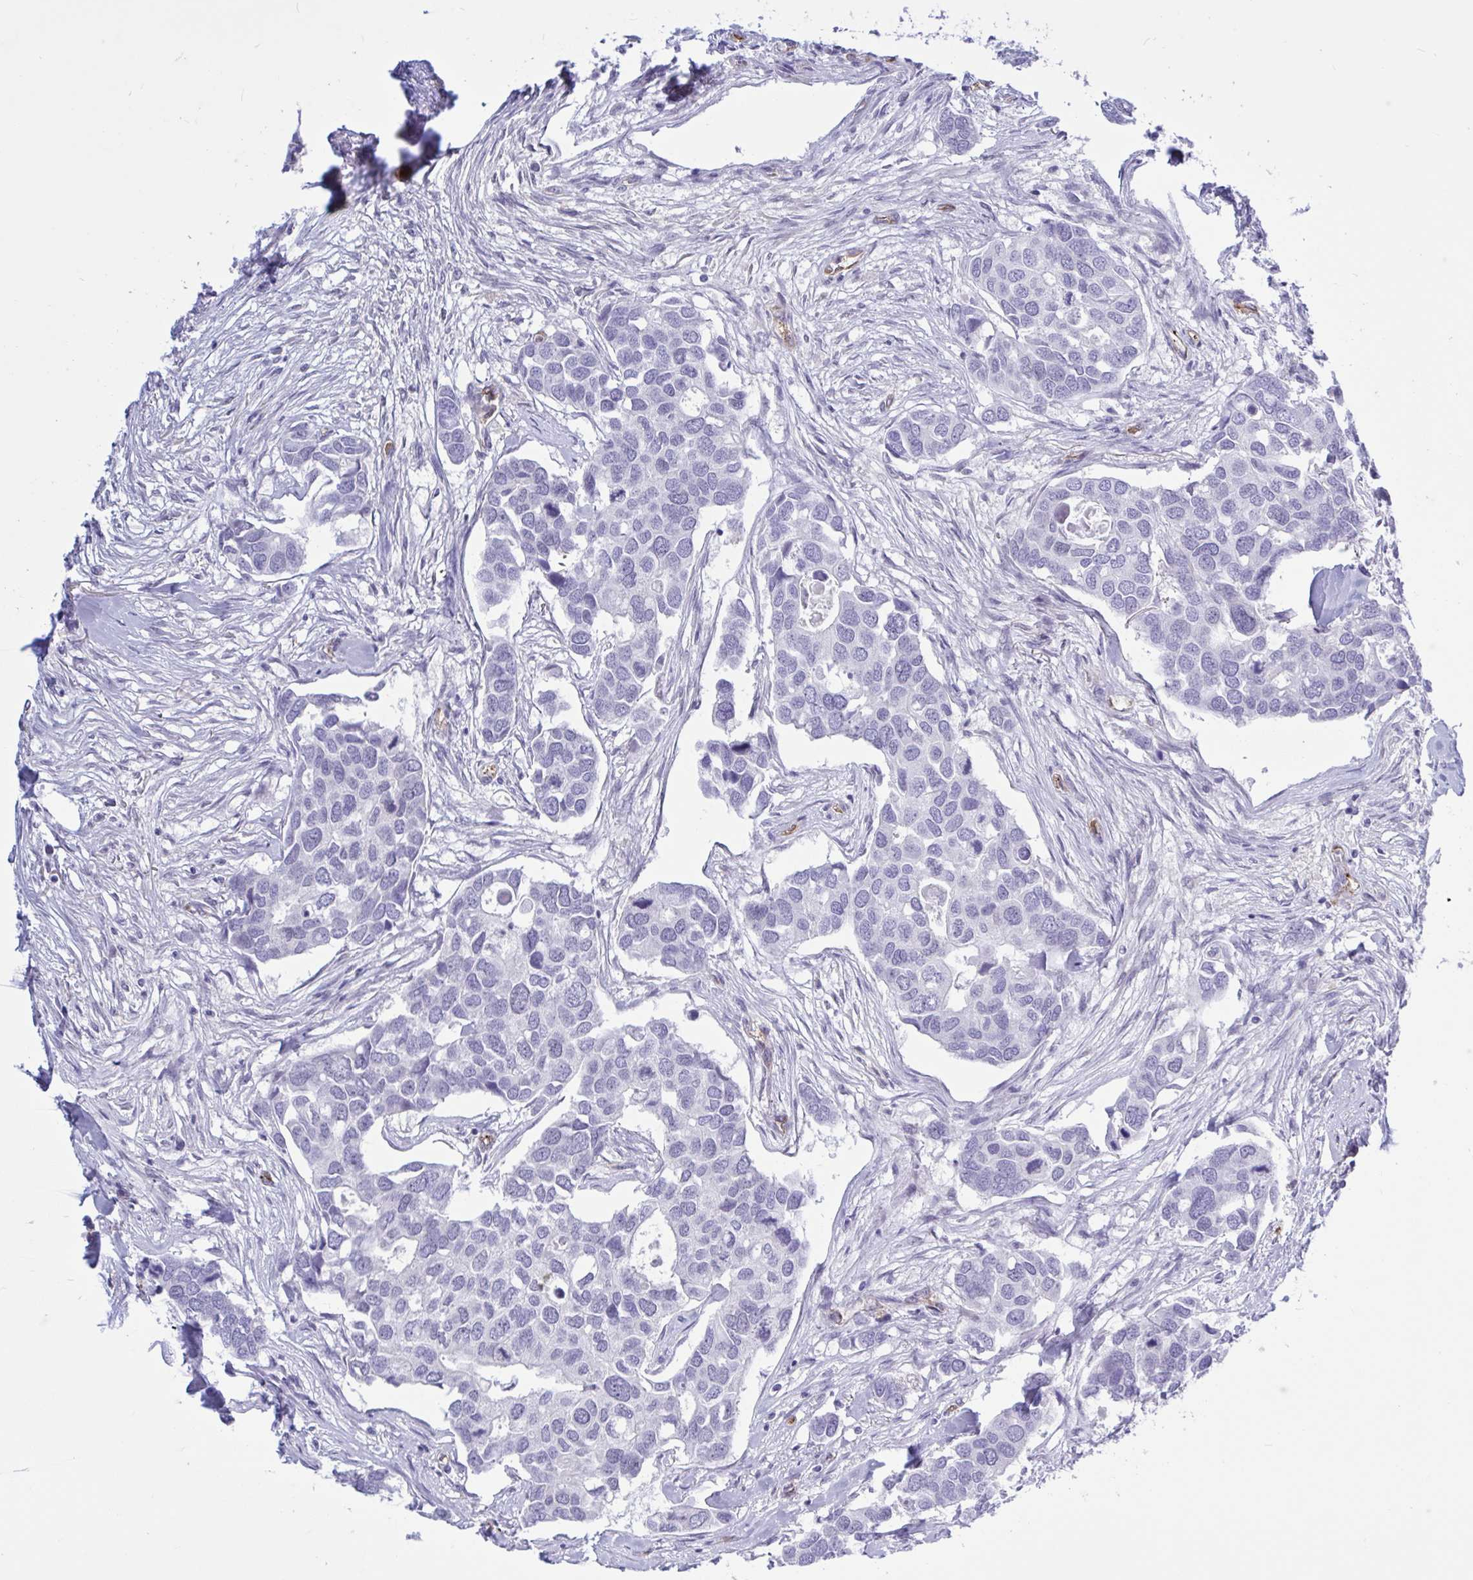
{"staining": {"intensity": "negative", "quantity": "none", "location": "none"}, "tissue": "breast cancer", "cell_type": "Tumor cells", "image_type": "cancer", "snomed": [{"axis": "morphology", "description": "Duct carcinoma"}, {"axis": "topography", "description": "Breast"}], "caption": "This histopathology image is of breast cancer stained with IHC to label a protein in brown with the nuclei are counter-stained blue. There is no staining in tumor cells.", "gene": "EML1", "patient": {"sex": "female", "age": 83}}